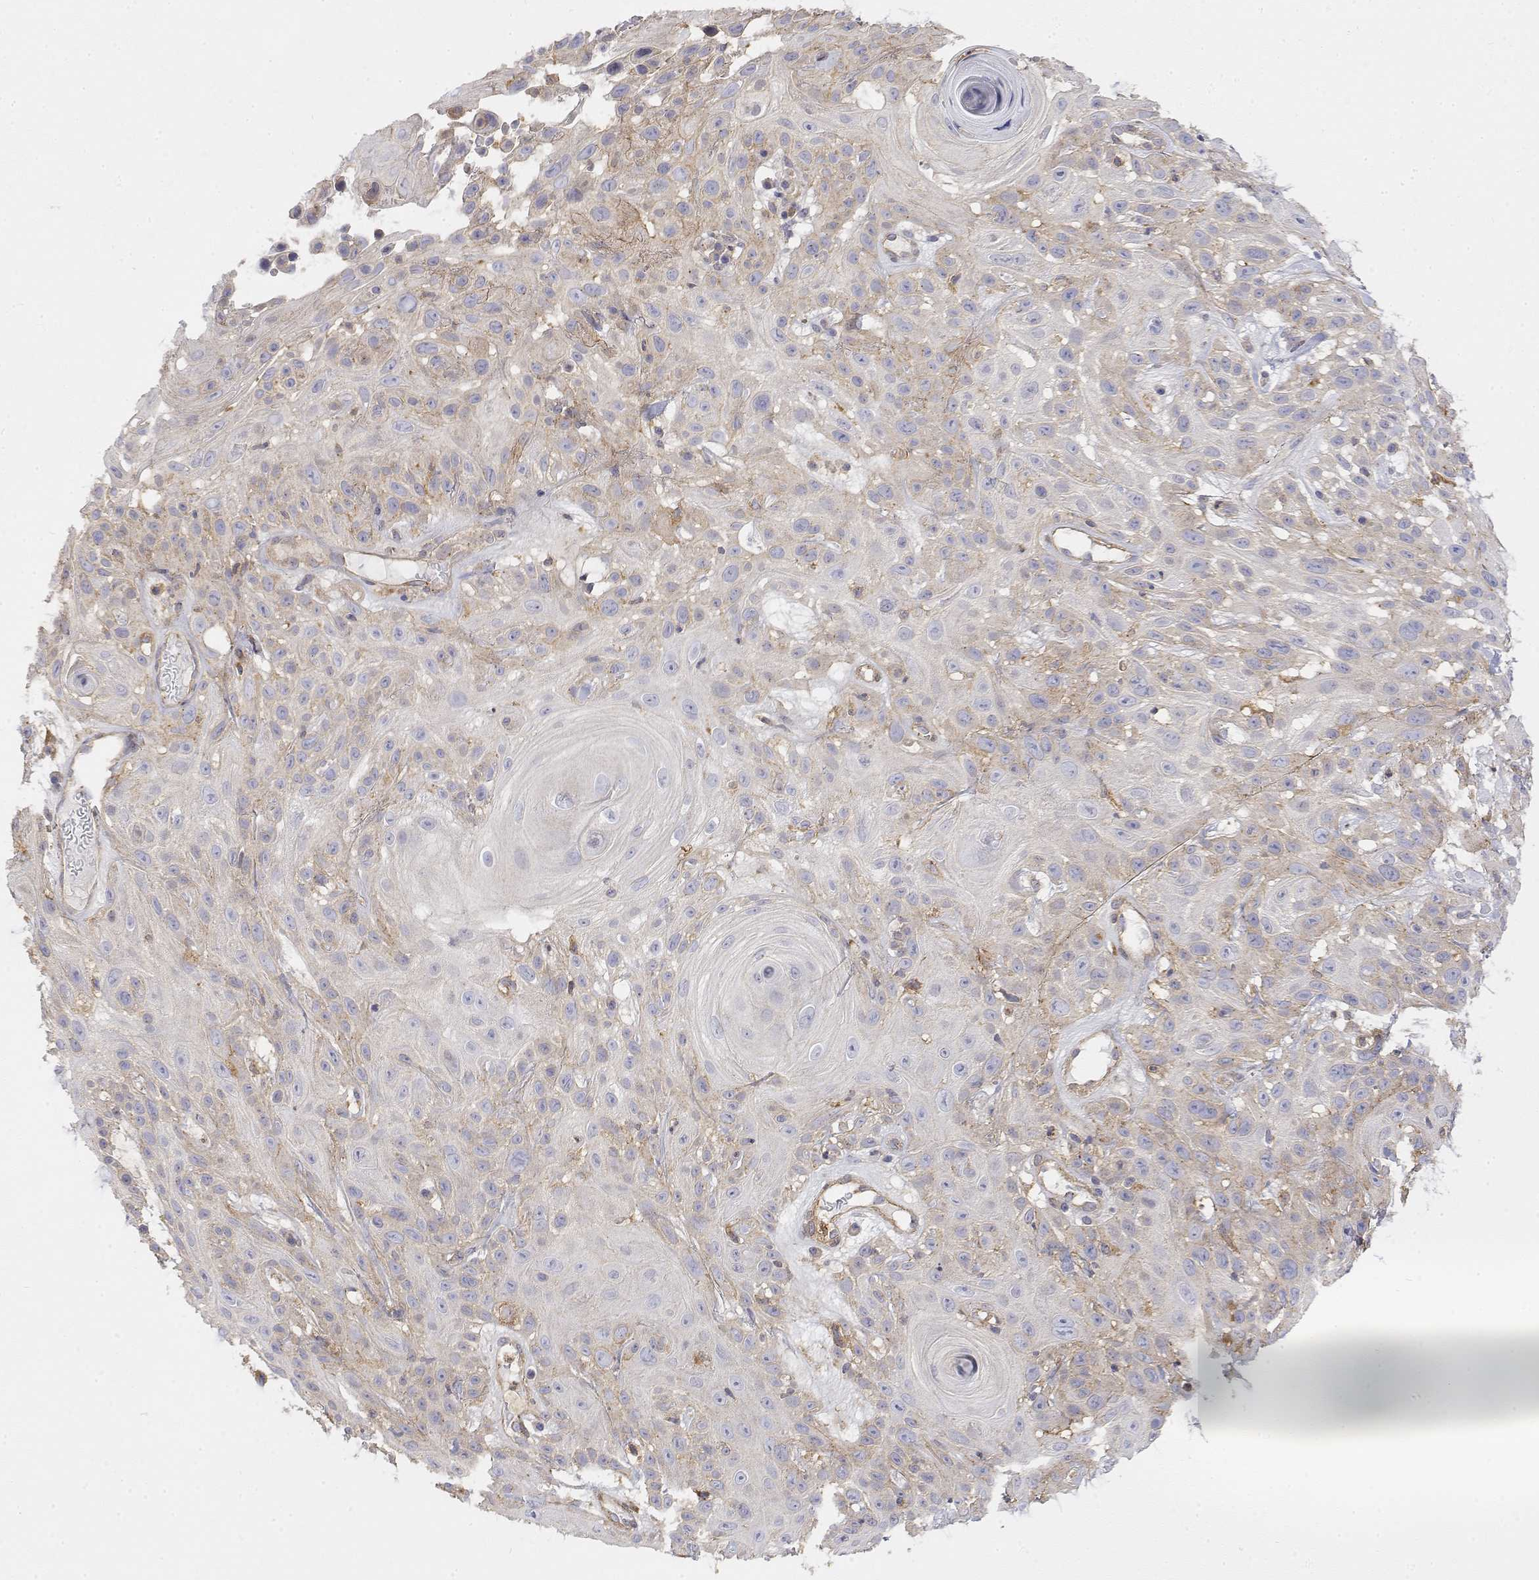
{"staining": {"intensity": "weak", "quantity": "<25%", "location": "cytoplasmic/membranous"}, "tissue": "skin cancer", "cell_type": "Tumor cells", "image_type": "cancer", "snomed": [{"axis": "morphology", "description": "Squamous cell carcinoma, NOS"}, {"axis": "topography", "description": "Skin"}], "caption": "Immunohistochemistry micrograph of human skin cancer stained for a protein (brown), which reveals no positivity in tumor cells.", "gene": "PACSIN2", "patient": {"sex": "male", "age": 82}}